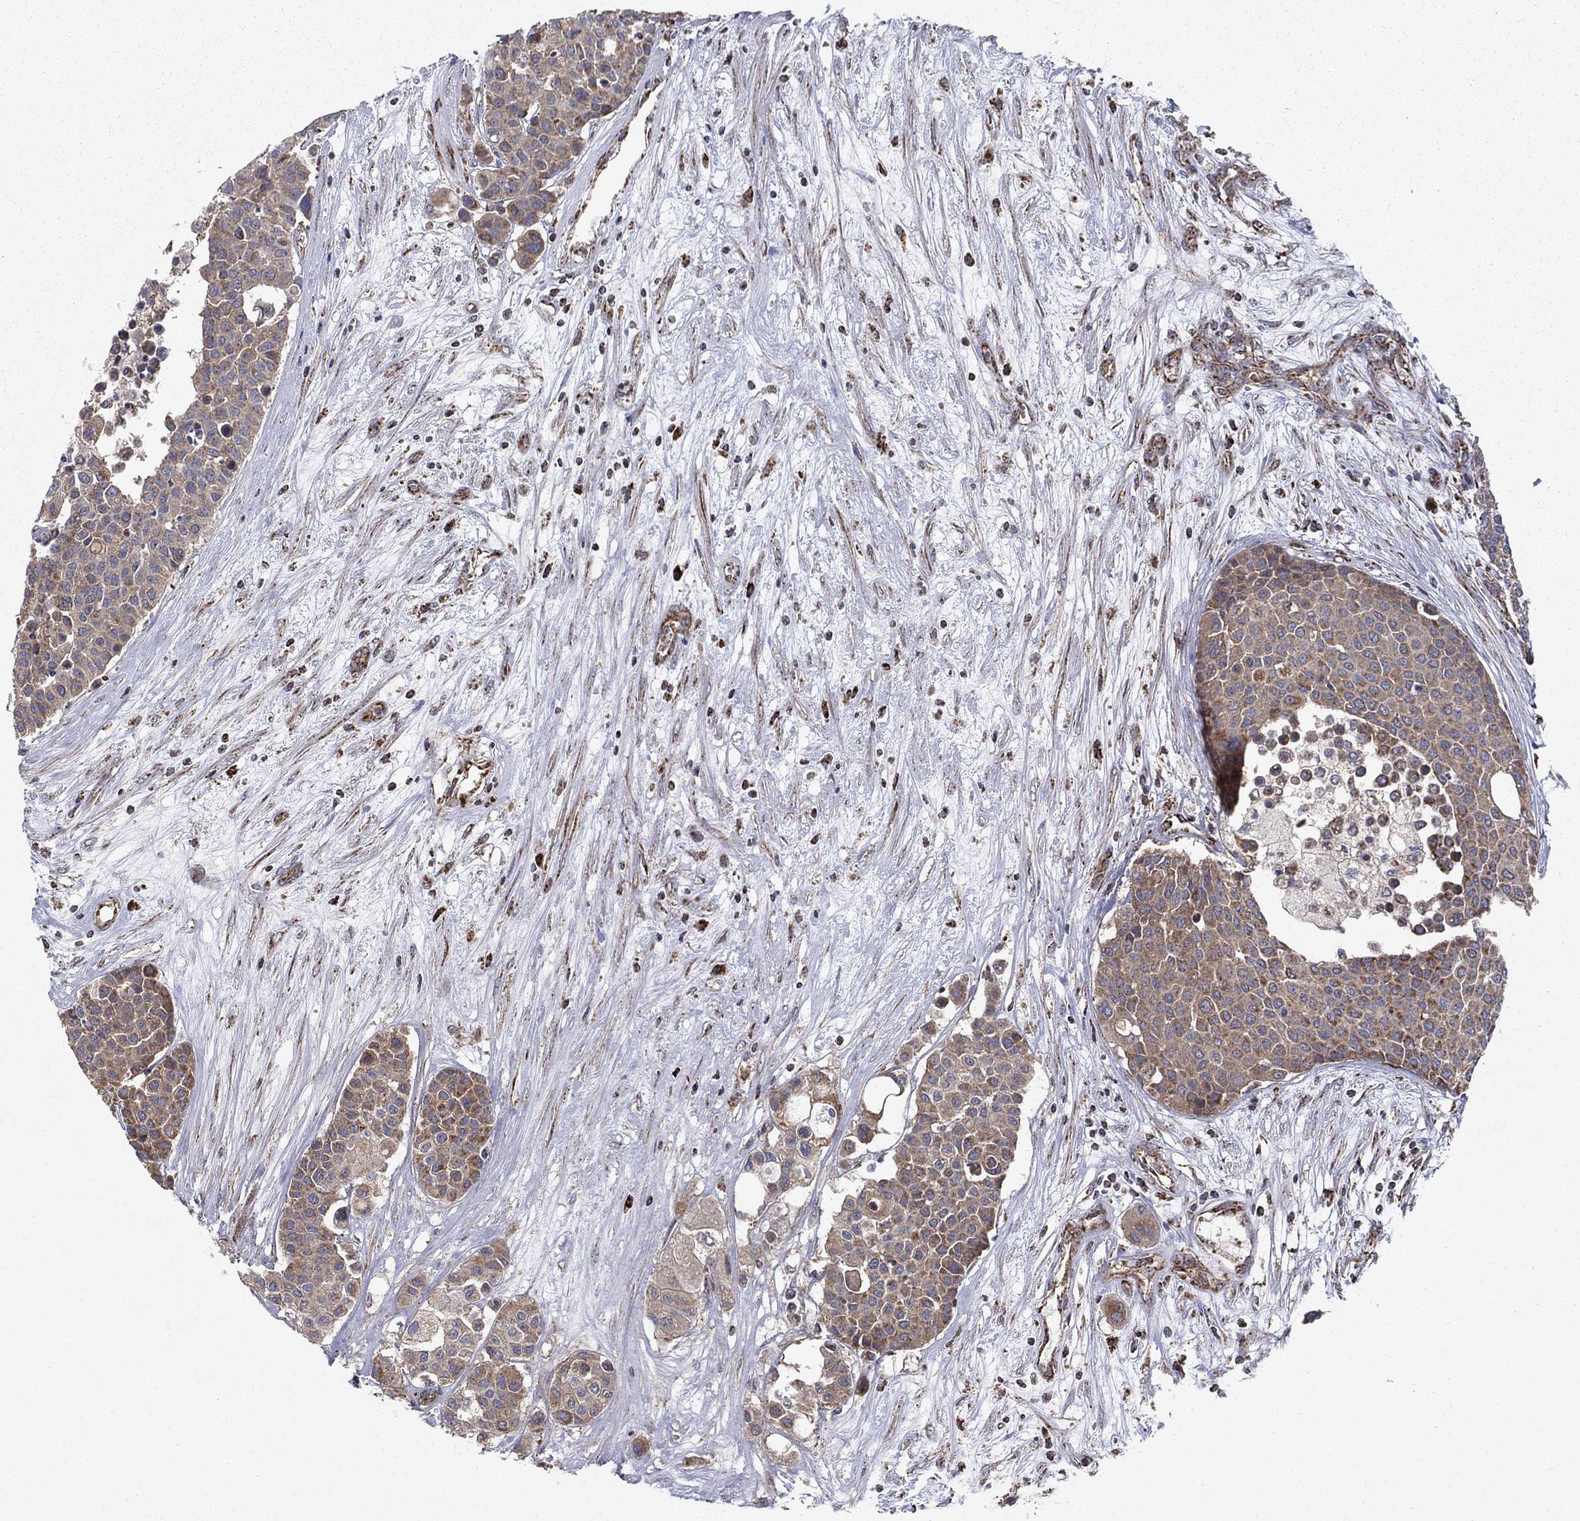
{"staining": {"intensity": "moderate", "quantity": "25%-75%", "location": "cytoplasmic/membranous"}, "tissue": "carcinoid", "cell_type": "Tumor cells", "image_type": "cancer", "snomed": [{"axis": "morphology", "description": "Carcinoid, malignant, NOS"}, {"axis": "topography", "description": "Colon"}], "caption": "Protein staining of carcinoid (malignant) tissue reveals moderate cytoplasmic/membranous staining in approximately 25%-75% of tumor cells.", "gene": "NDUFS8", "patient": {"sex": "male", "age": 81}}